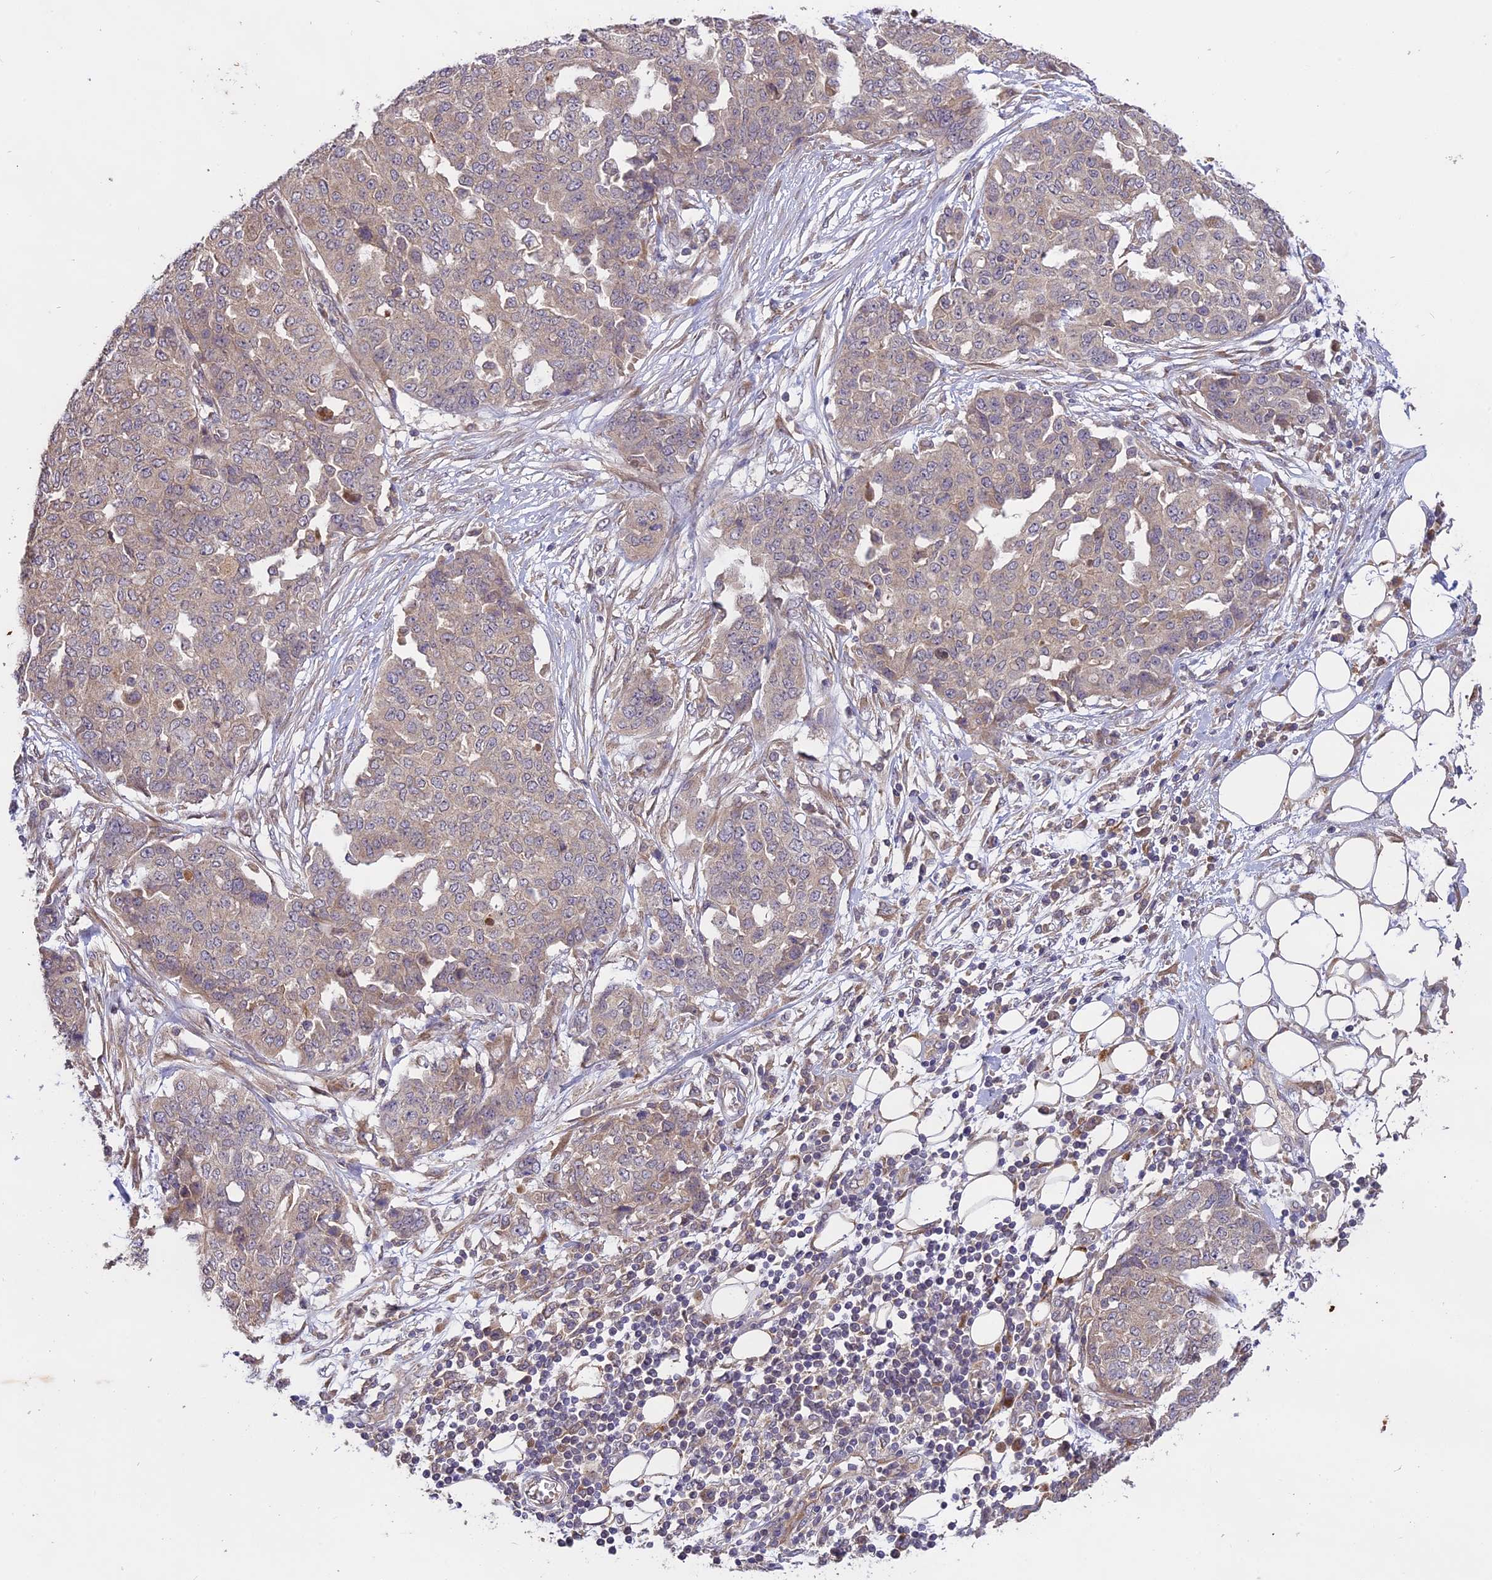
{"staining": {"intensity": "negative", "quantity": "none", "location": "none"}, "tissue": "ovarian cancer", "cell_type": "Tumor cells", "image_type": "cancer", "snomed": [{"axis": "morphology", "description": "Cystadenocarcinoma, serous, NOS"}, {"axis": "topography", "description": "Soft tissue"}, {"axis": "topography", "description": "Ovary"}], "caption": "A histopathology image of serous cystadenocarcinoma (ovarian) stained for a protein displays no brown staining in tumor cells. (Stains: DAB immunohistochemistry (IHC) with hematoxylin counter stain, Microscopy: brightfield microscopy at high magnification).", "gene": "MEMO1", "patient": {"sex": "female", "age": 57}}